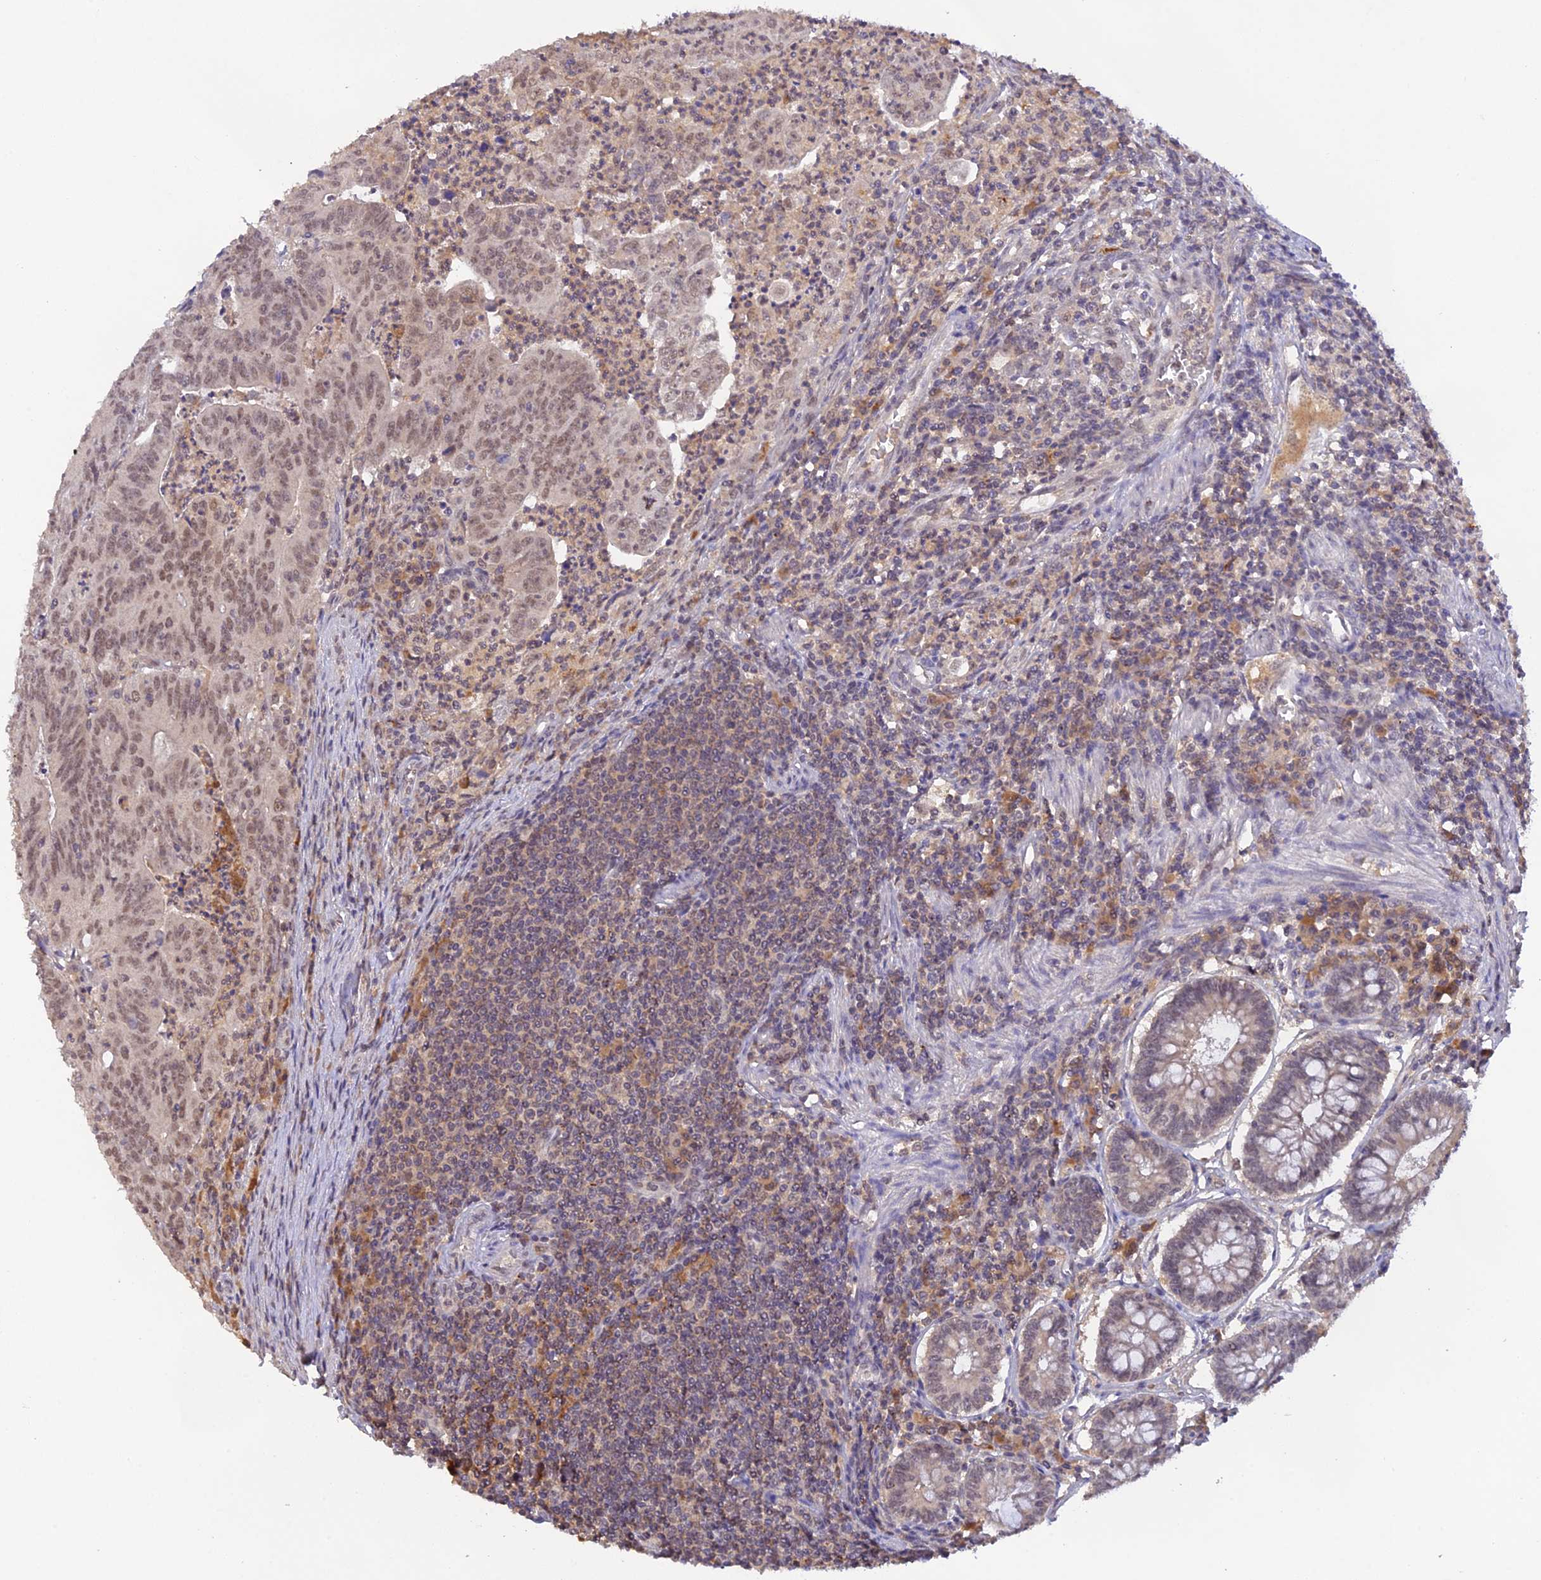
{"staining": {"intensity": "moderate", "quantity": ">75%", "location": "nuclear"}, "tissue": "colorectal cancer", "cell_type": "Tumor cells", "image_type": "cancer", "snomed": [{"axis": "morphology", "description": "Adenocarcinoma, NOS"}, {"axis": "topography", "description": "Rectum"}], "caption": "Immunohistochemical staining of human colorectal cancer shows medium levels of moderate nuclear protein staining in approximately >75% of tumor cells.", "gene": "ZNF436", "patient": {"sex": "male", "age": 69}}